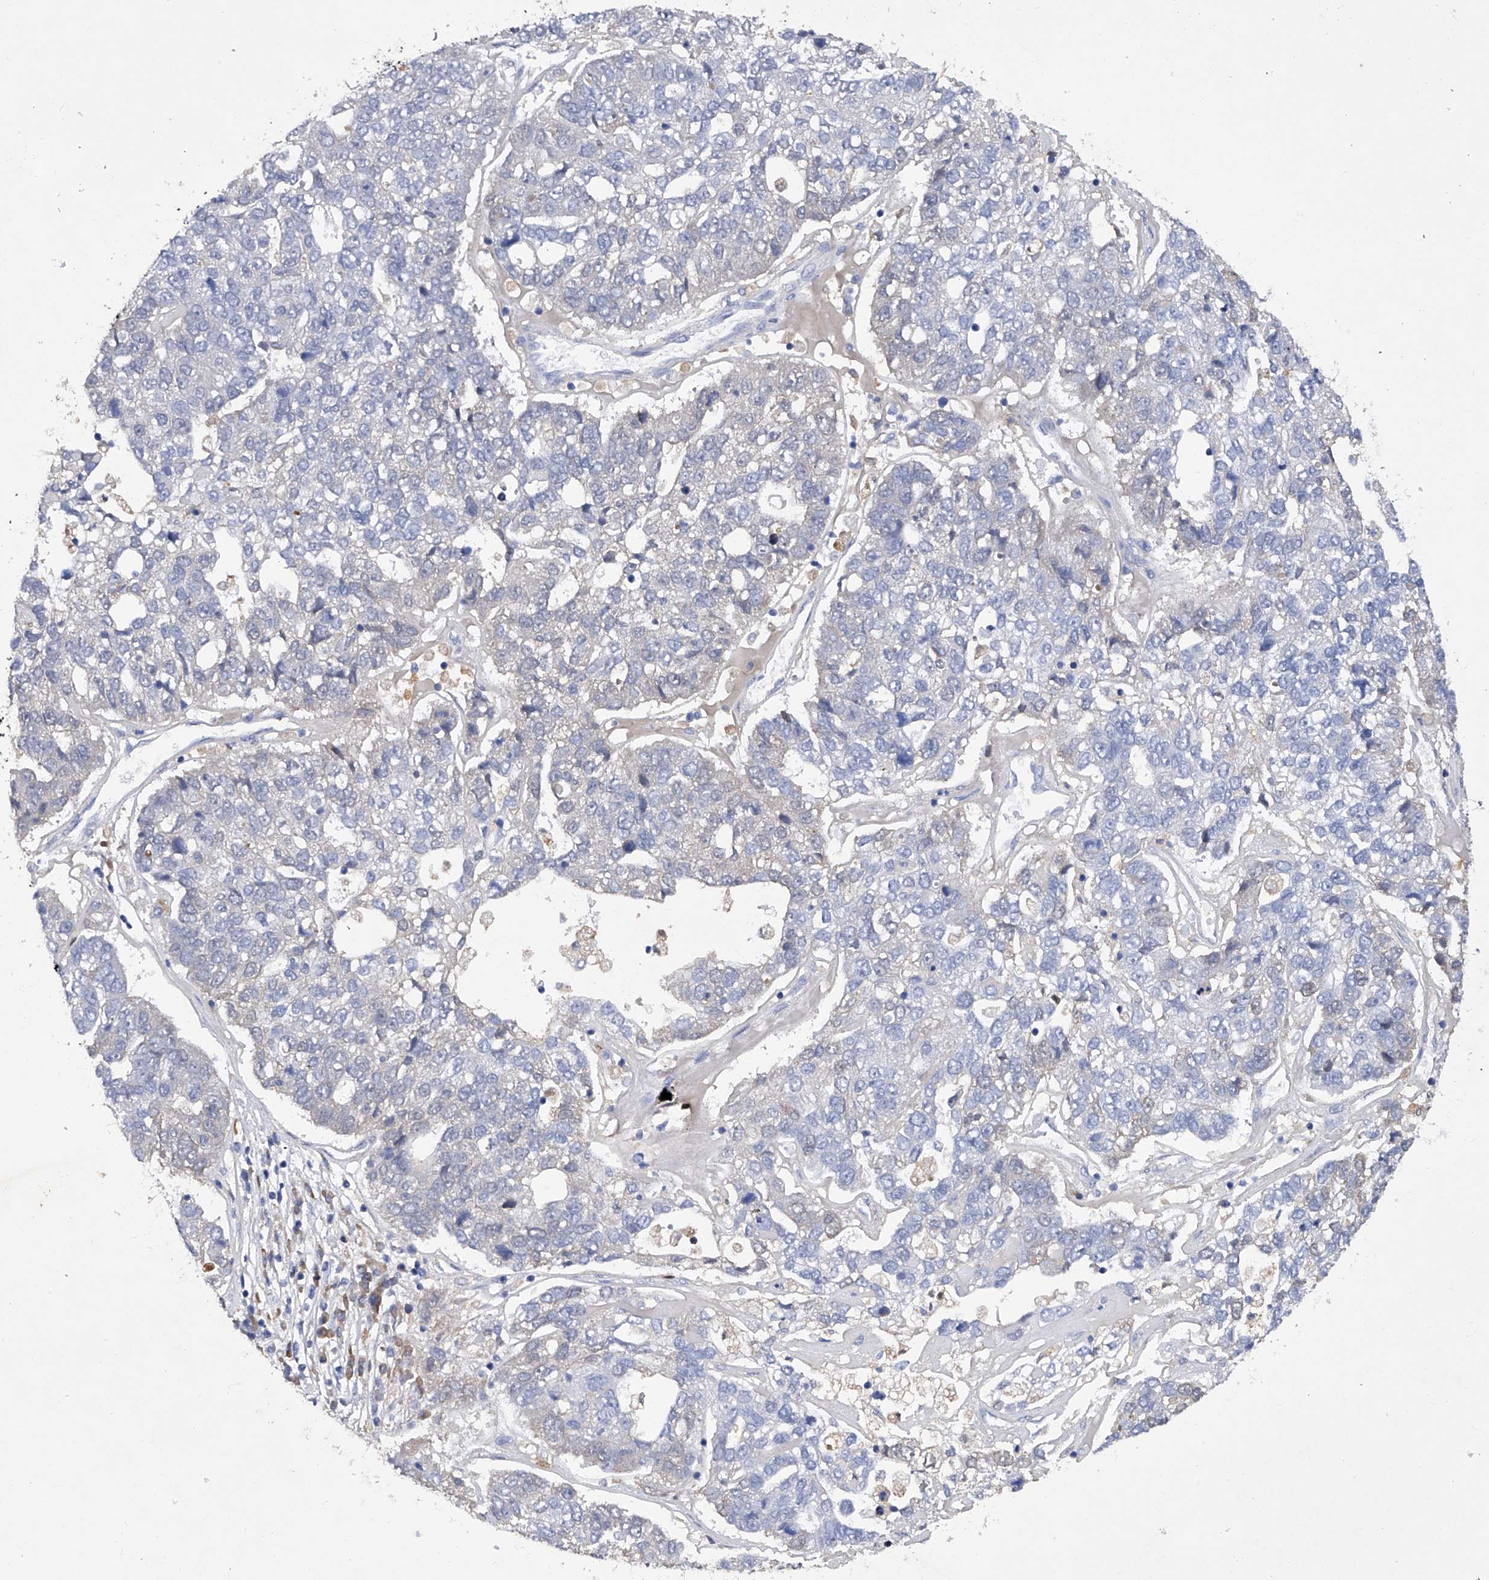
{"staining": {"intensity": "negative", "quantity": "none", "location": "none"}, "tissue": "pancreatic cancer", "cell_type": "Tumor cells", "image_type": "cancer", "snomed": [{"axis": "morphology", "description": "Adenocarcinoma, NOS"}, {"axis": "topography", "description": "Pancreas"}], "caption": "Tumor cells show no significant staining in pancreatic adenocarcinoma.", "gene": "ASNS", "patient": {"sex": "female", "age": 61}}